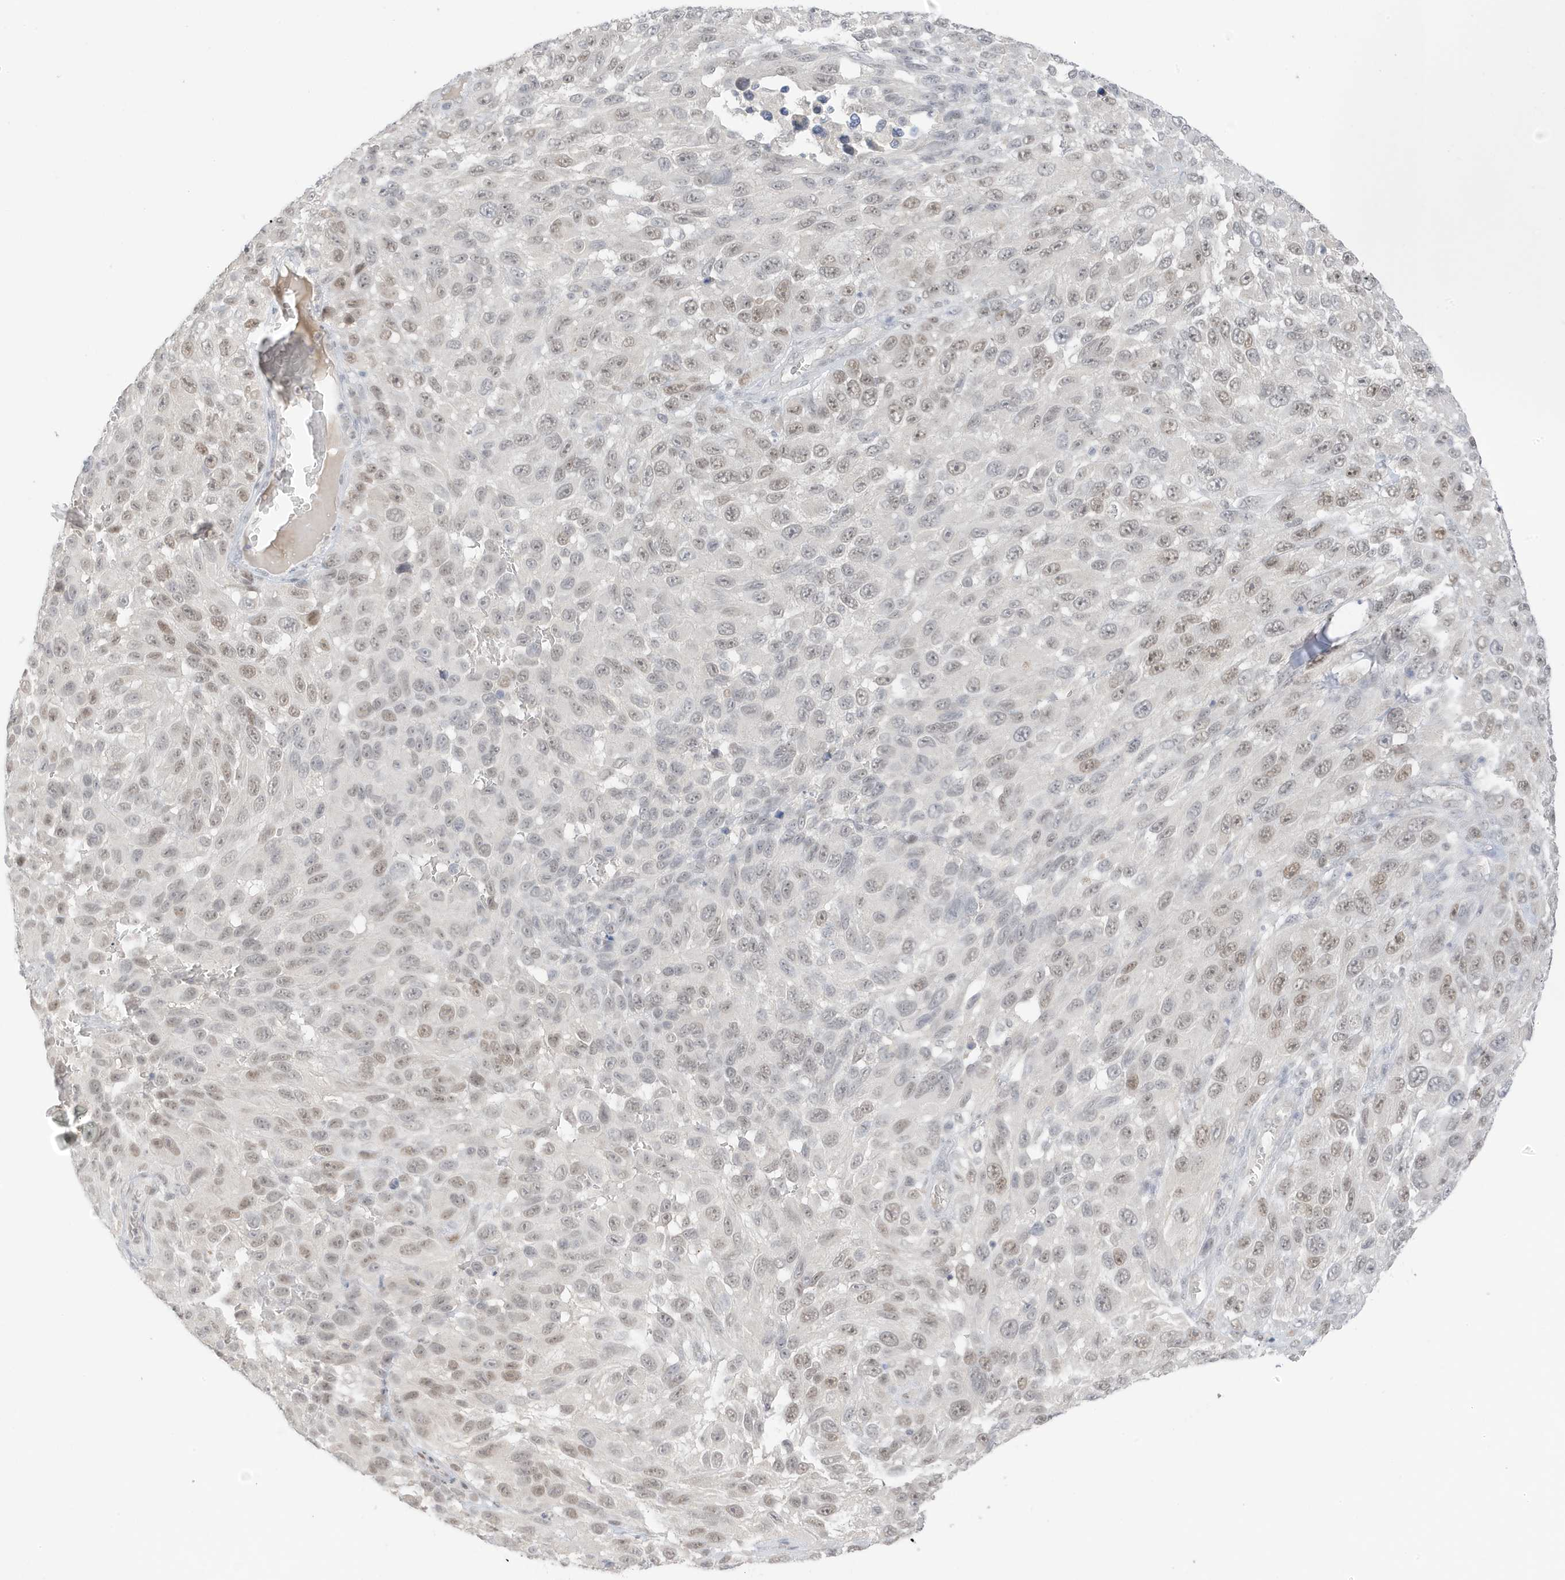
{"staining": {"intensity": "weak", "quantity": "25%-75%", "location": "nuclear"}, "tissue": "melanoma", "cell_type": "Tumor cells", "image_type": "cancer", "snomed": [{"axis": "morphology", "description": "Malignant melanoma, NOS"}, {"axis": "topography", "description": "Skin"}], "caption": "Protein expression by IHC displays weak nuclear expression in approximately 25%-75% of tumor cells in malignant melanoma.", "gene": "MSL3", "patient": {"sex": "female", "age": 94}}